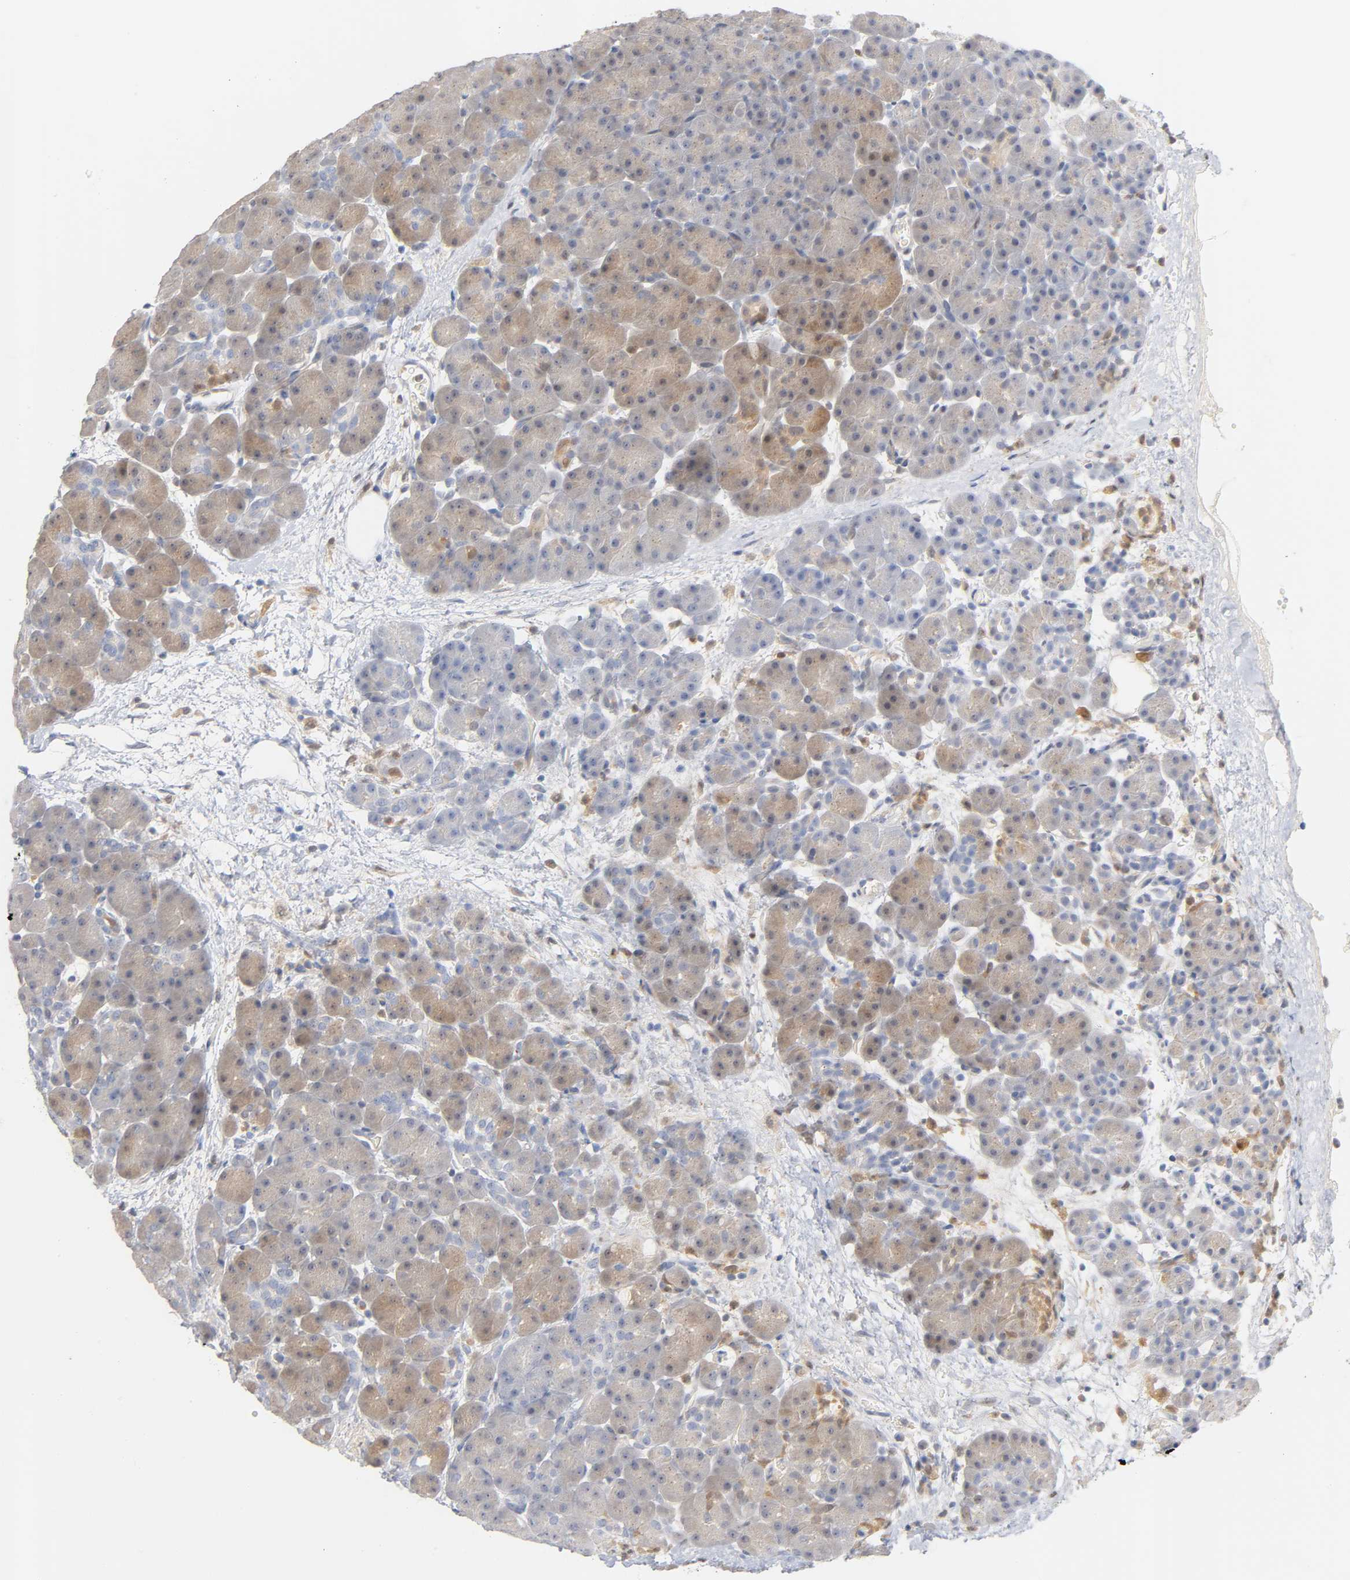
{"staining": {"intensity": "weak", "quantity": "25%-75%", "location": "cytoplasmic/membranous"}, "tissue": "pancreas", "cell_type": "Exocrine glandular cells", "image_type": "normal", "snomed": [{"axis": "morphology", "description": "Normal tissue, NOS"}, {"axis": "topography", "description": "Pancreas"}], "caption": "A brown stain highlights weak cytoplasmic/membranous staining of a protein in exocrine glandular cells of unremarkable human pancreas. (DAB IHC with brightfield microscopy, high magnification).", "gene": "IL18", "patient": {"sex": "male", "age": 66}}